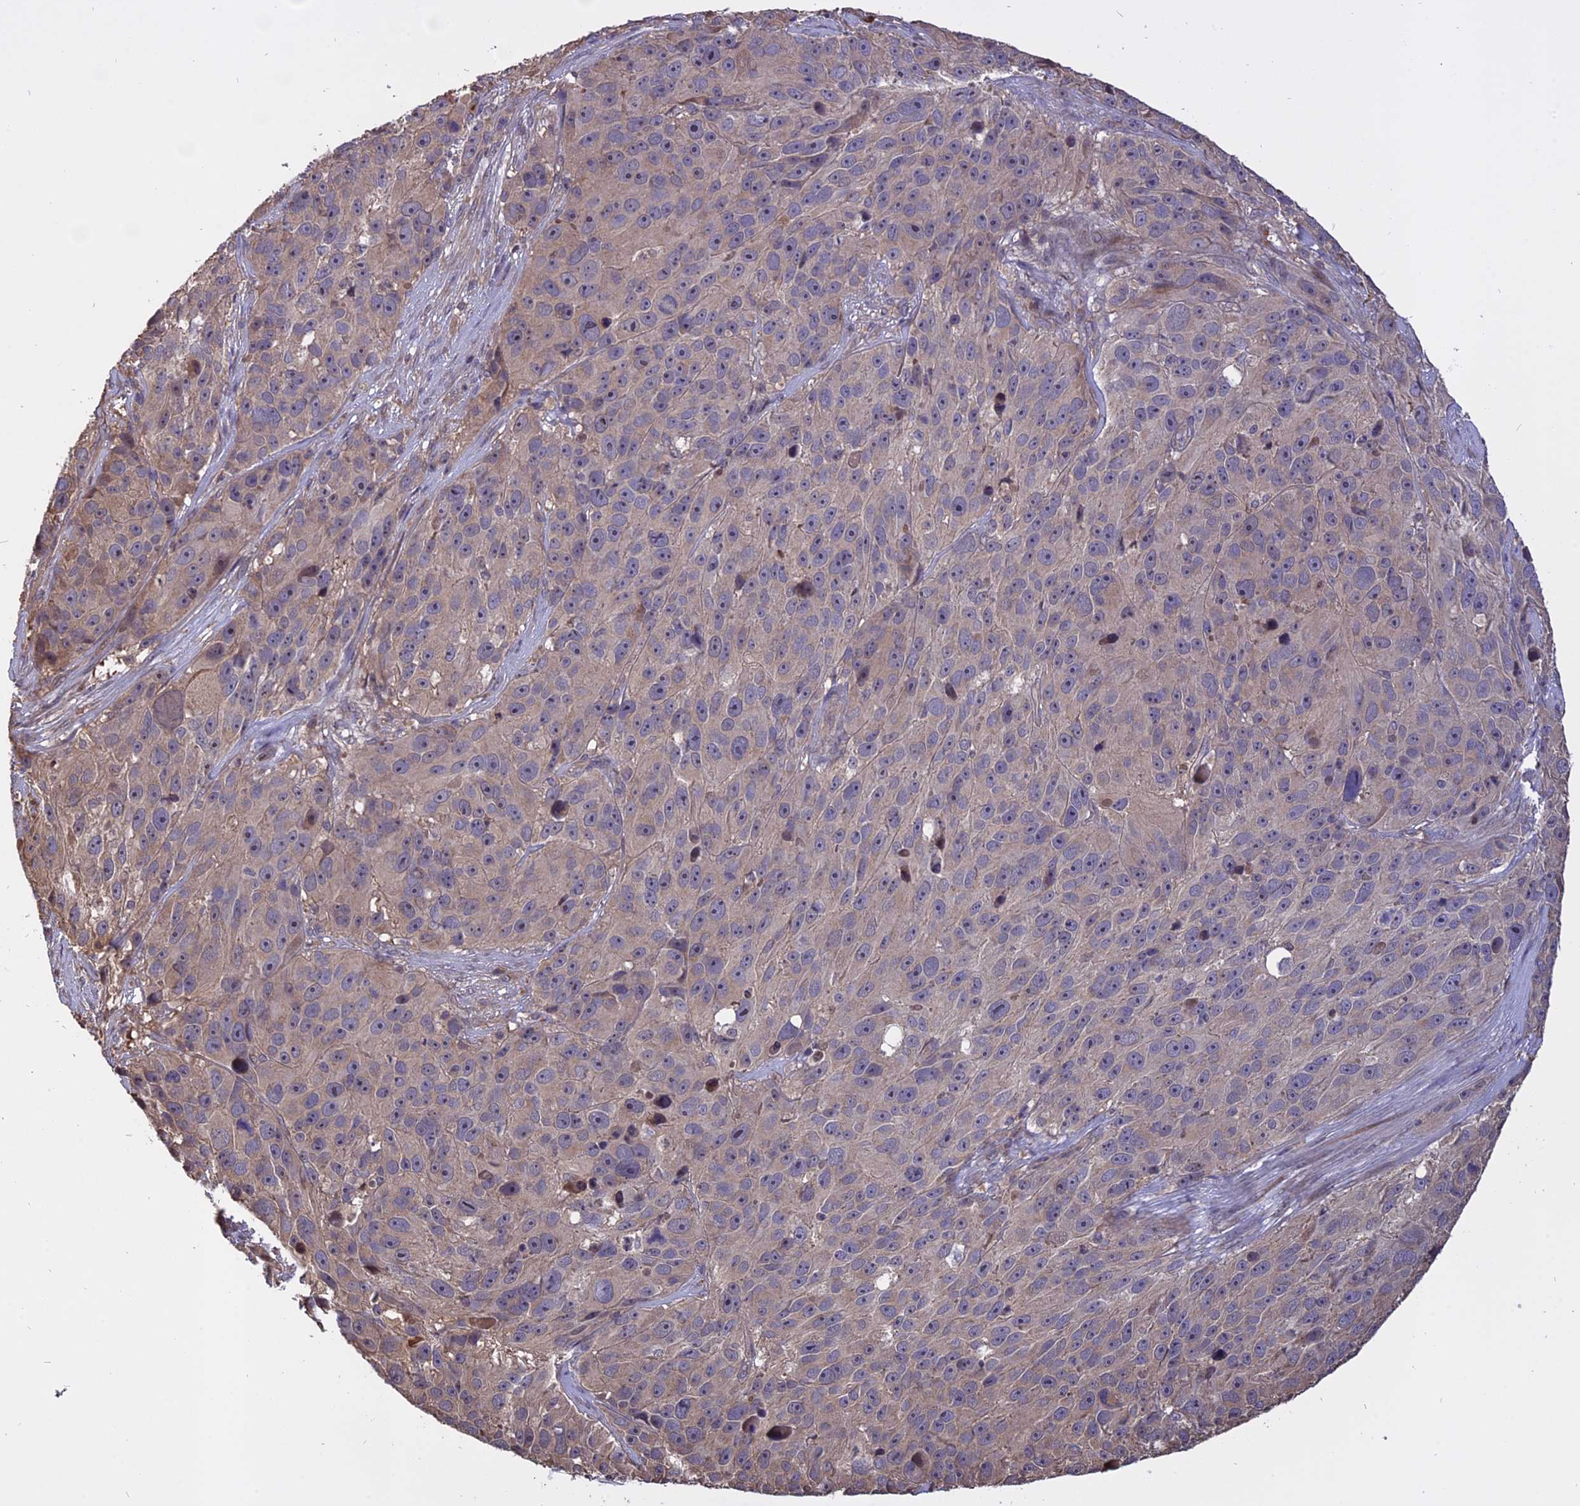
{"staining": {"intensity": "negative", "quantity": "none", "location": "none"}, "tissue": "melanoma", "cell_type": "Tumor cells", "image_type": "cancer", "snomed": [{"axis": "morphology", "description": "Malignant melanoma, NOS"}, {"axis": "topography", "description": "Skin"}], "caption": "Immunohistochemical staining of human melanoma reveals no significant positivity in tumor cells. Nuclei are stained in blue.", "gene": "CARMIL2", "patient": {"sex": "male", "age": 84}}